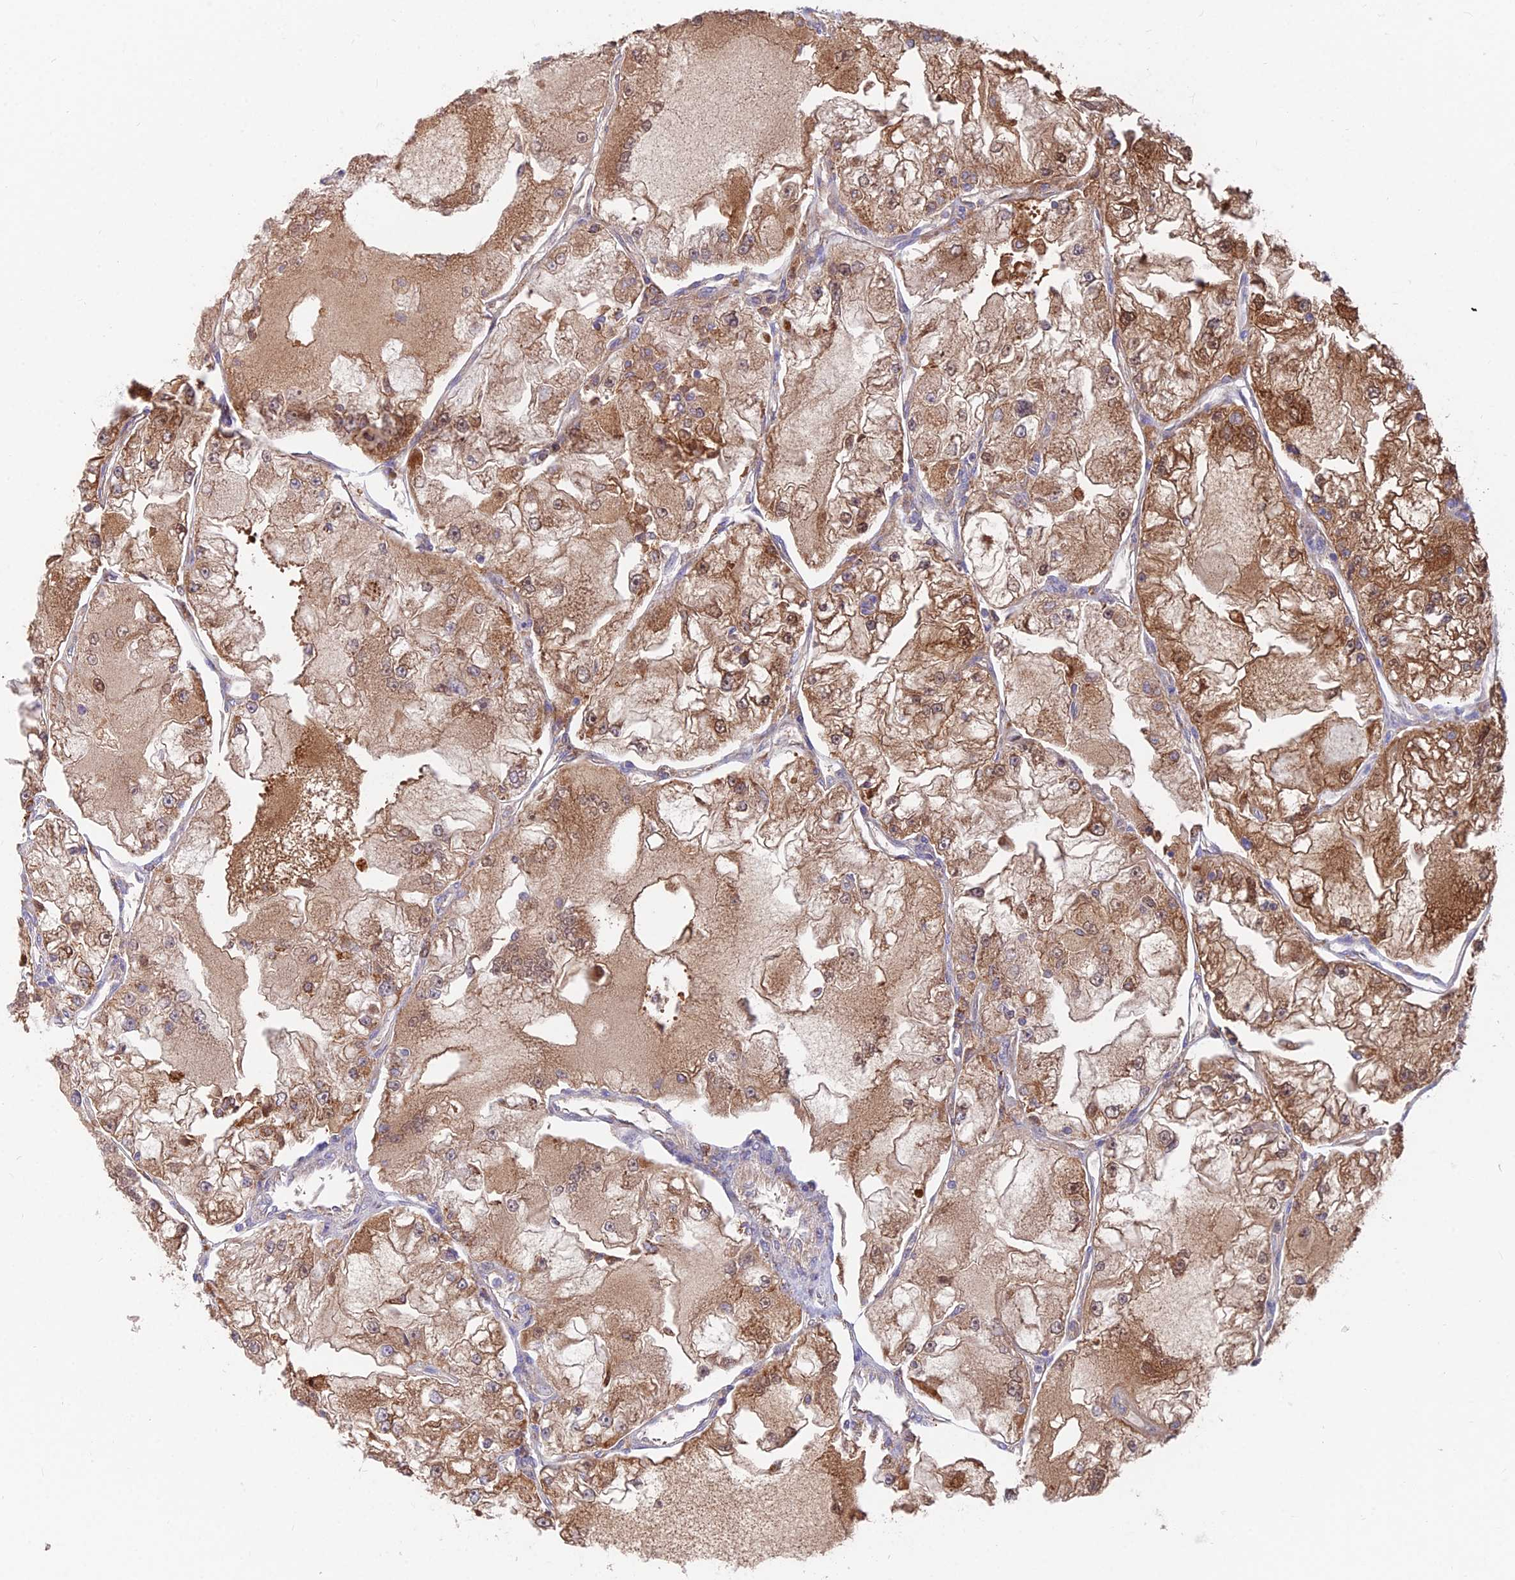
{"staining": {"intensity": "moderate", "quantity": ">75%", "location": "cytoplasmic/membranous,nuclear"}, "tissue": "renal cancer", "cell_type": "Tumor cells", "image_type": "cancer", "snomed": [{"axis": "morphology", "description": "Adenocarcinoma, NOS"}, {"axis": "topography", "description": "Kidney"}], "caption": "This is a photomicrograph of immunohistochemistry (IHC) staining of adenocarcinoma (renal), which shows moderate staining in the cytoplasmic/membranous and nuclear of tumor cells.", "gene": "TIGD6", "patient": {"sex": "female", "age": 72}}